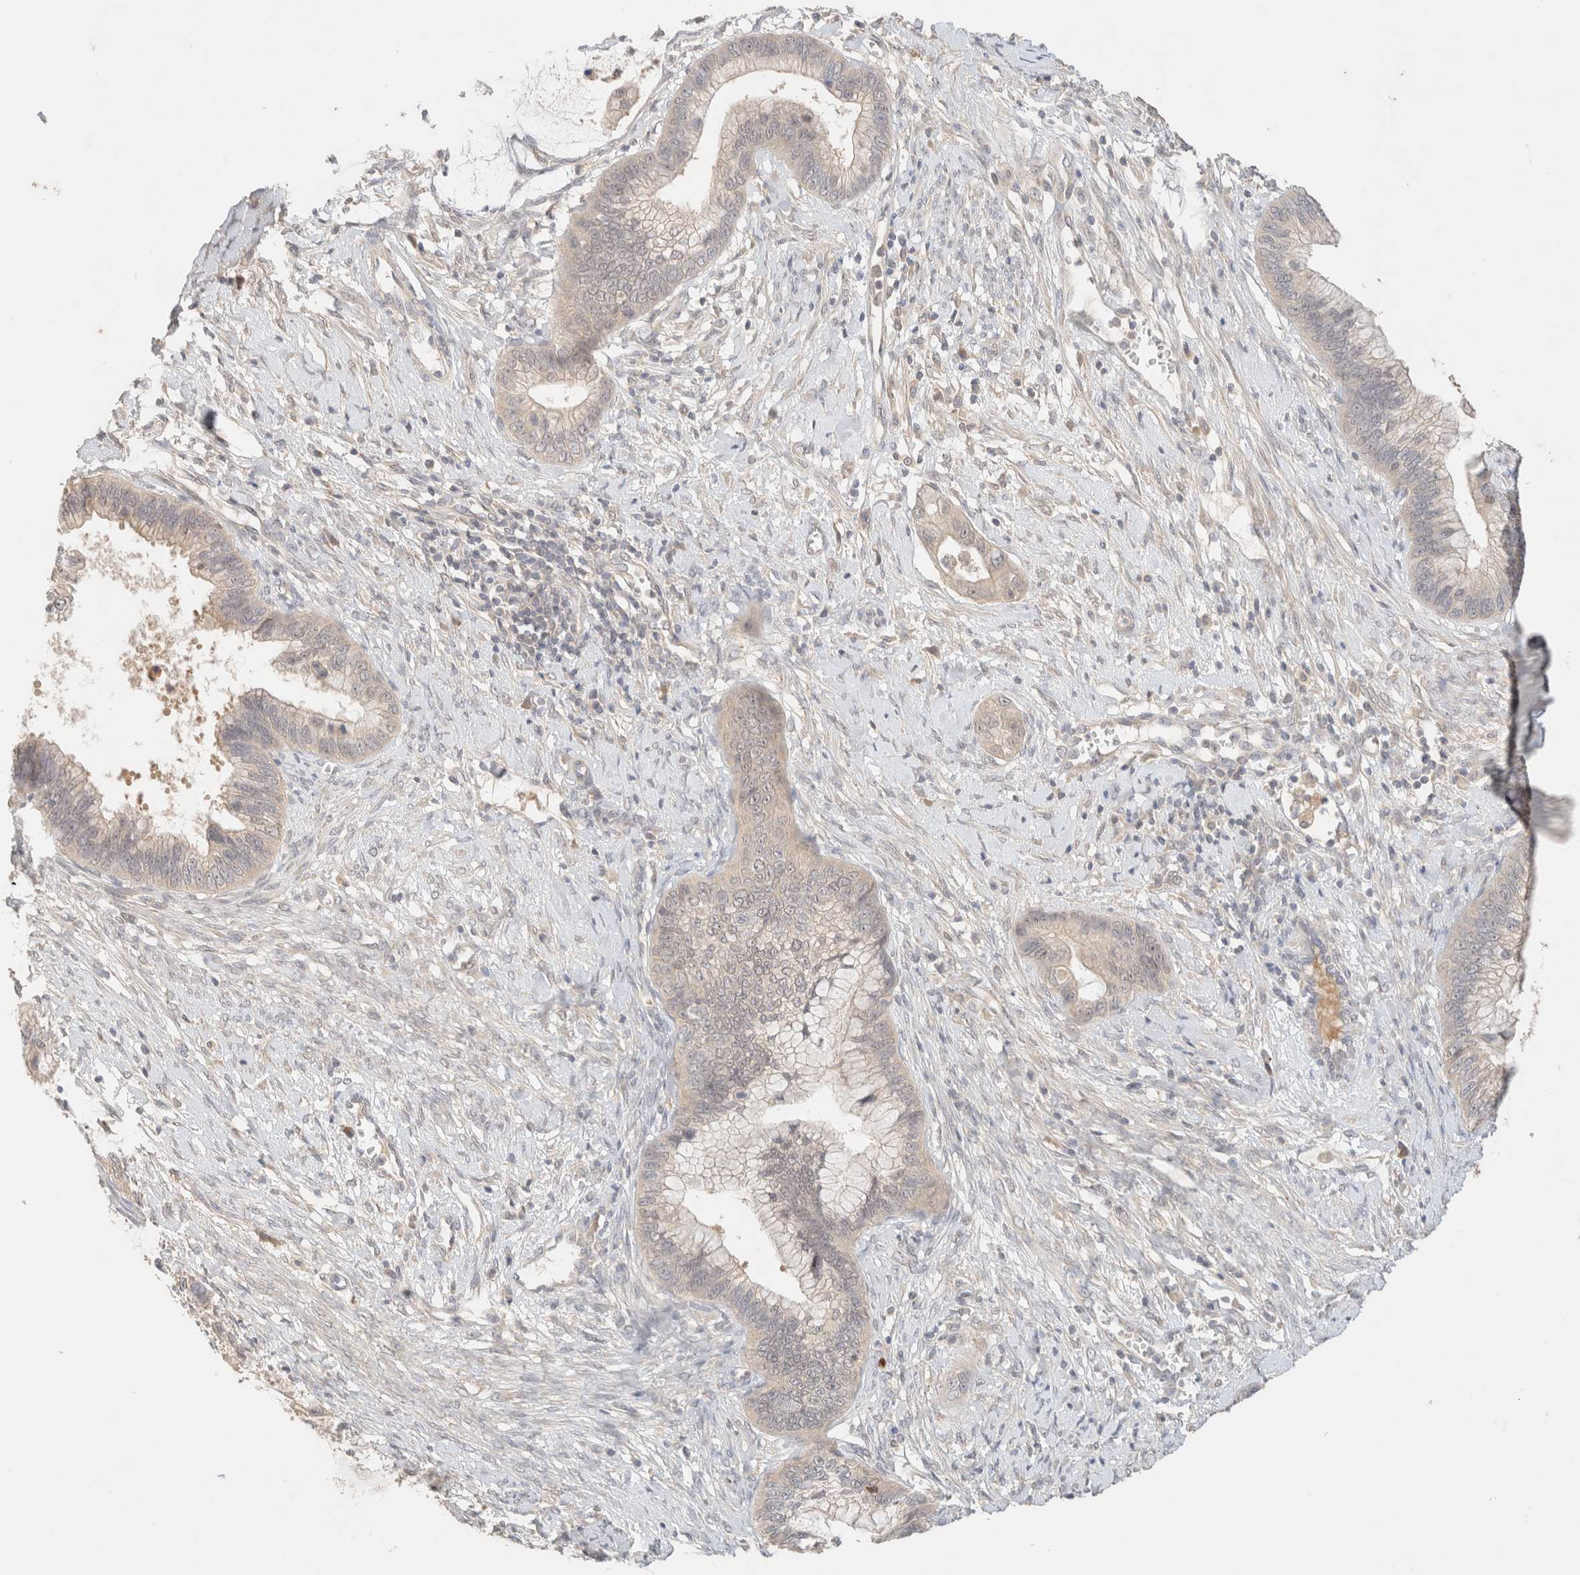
{"staining": {"intensity": "negative", "quantity": "none", "location": "none"}, "tissue": "cervical cancer", "cell_type": "Tumor cells", "image_type": "cancer", "snomed": [{"axis": "morphology", "description": "Adenocarcinoma, NOS"}, {"axis": "topography", "description": "Cervix"}], "caption": "This is a micrograph of immunohistochemistry staining of cervical cancer, which shows no expression in tumor cells.", "gene": "SARM1", "patient": {"sex": "female", "age": 44}}